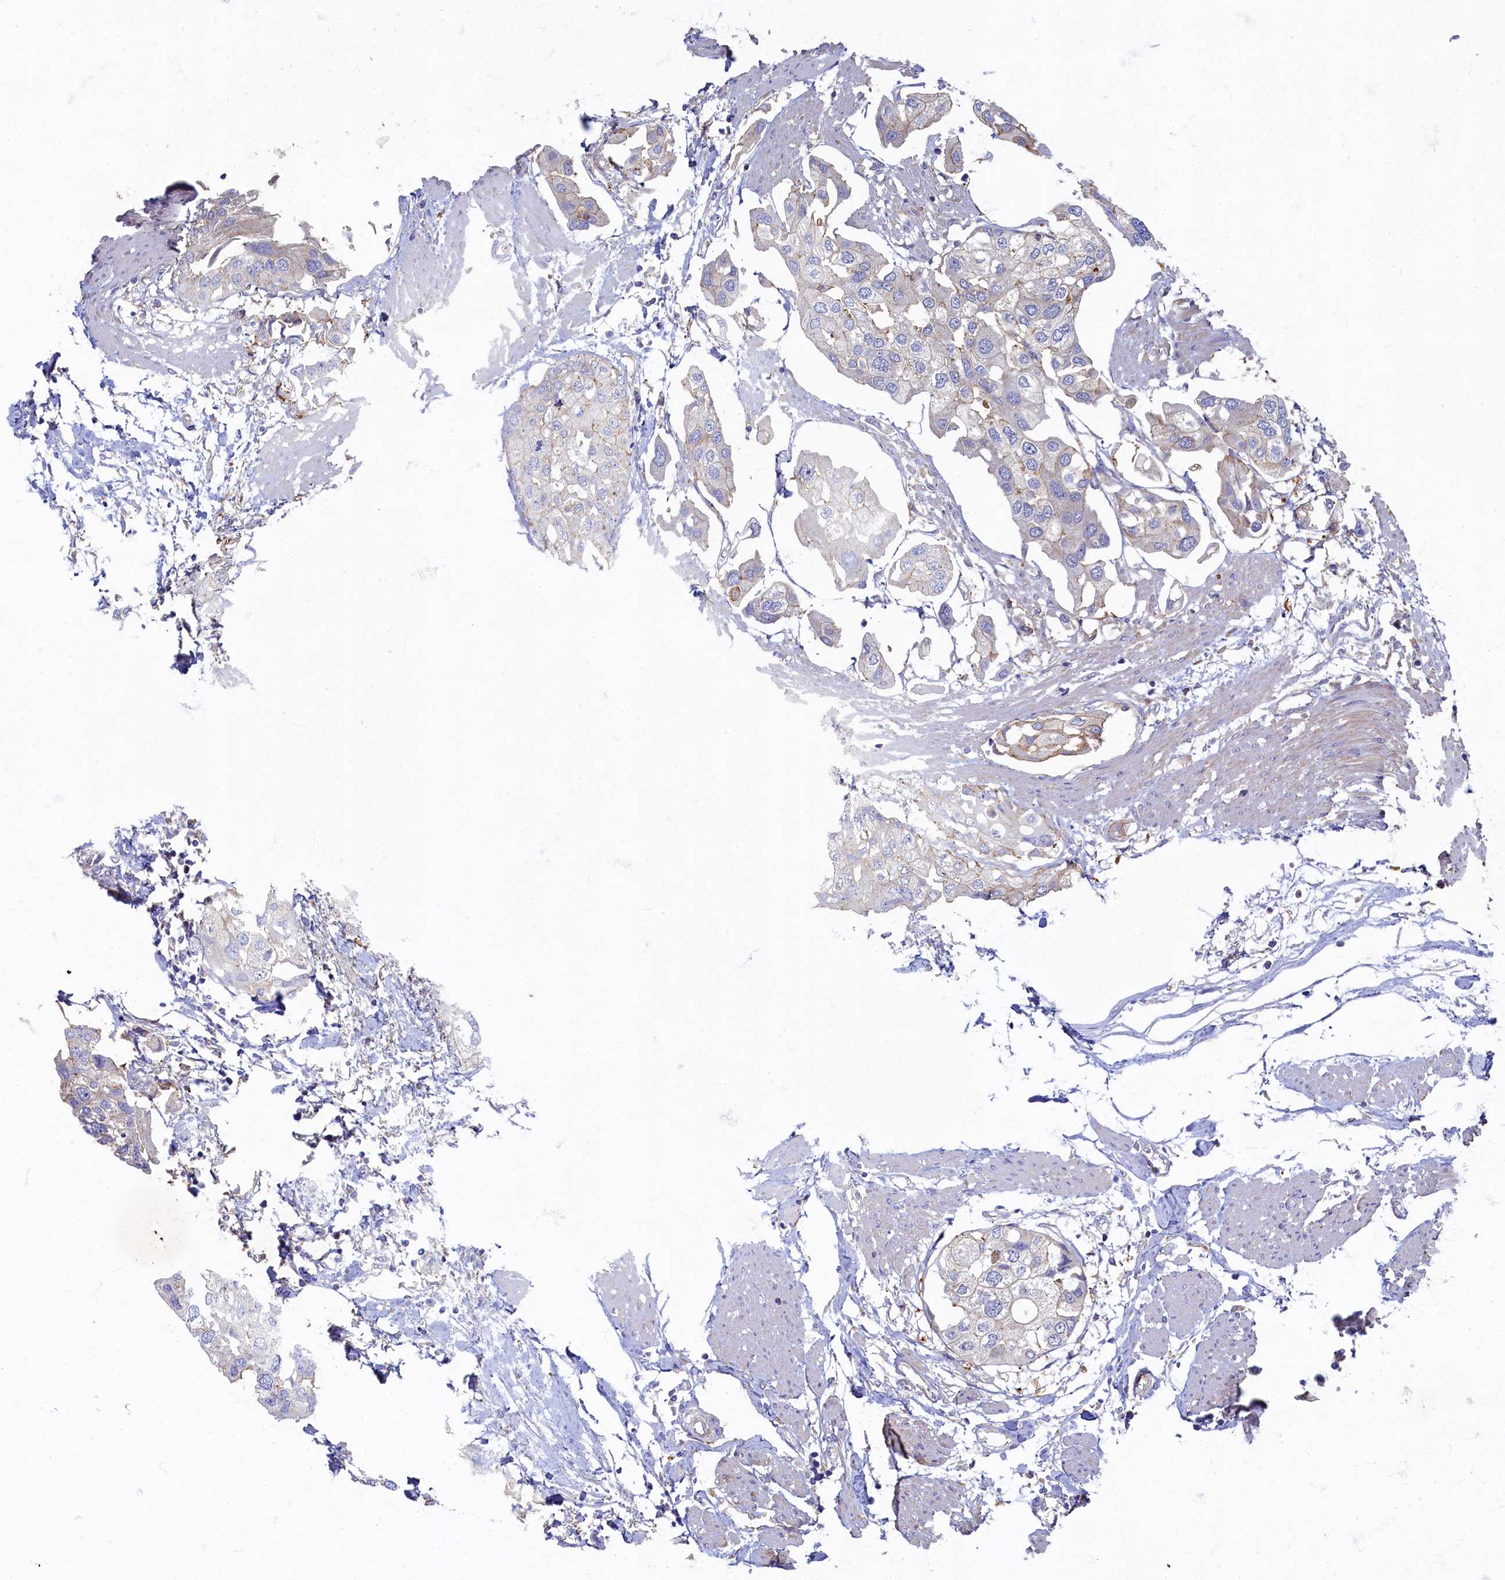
{"staining": {"intensity": "negative", "quantity": "none", "location": "none"}, "tissue": "urothelial cancer", "cell_type": "Tumor cells", "image_type": "cancer", "snomed": [{"axis": "morphology", "description": "Urothelial carcinoma, High grade"}, {"axis": "topography", "description": "Urinary bladder"}], "caption": "IHC photomicrograph of urothelial cancer stained for a protein (brown), which exhibits no expression in tumor cells.", "gene": "PSMG2", "patient": {"sex": "male", "age": 64}}